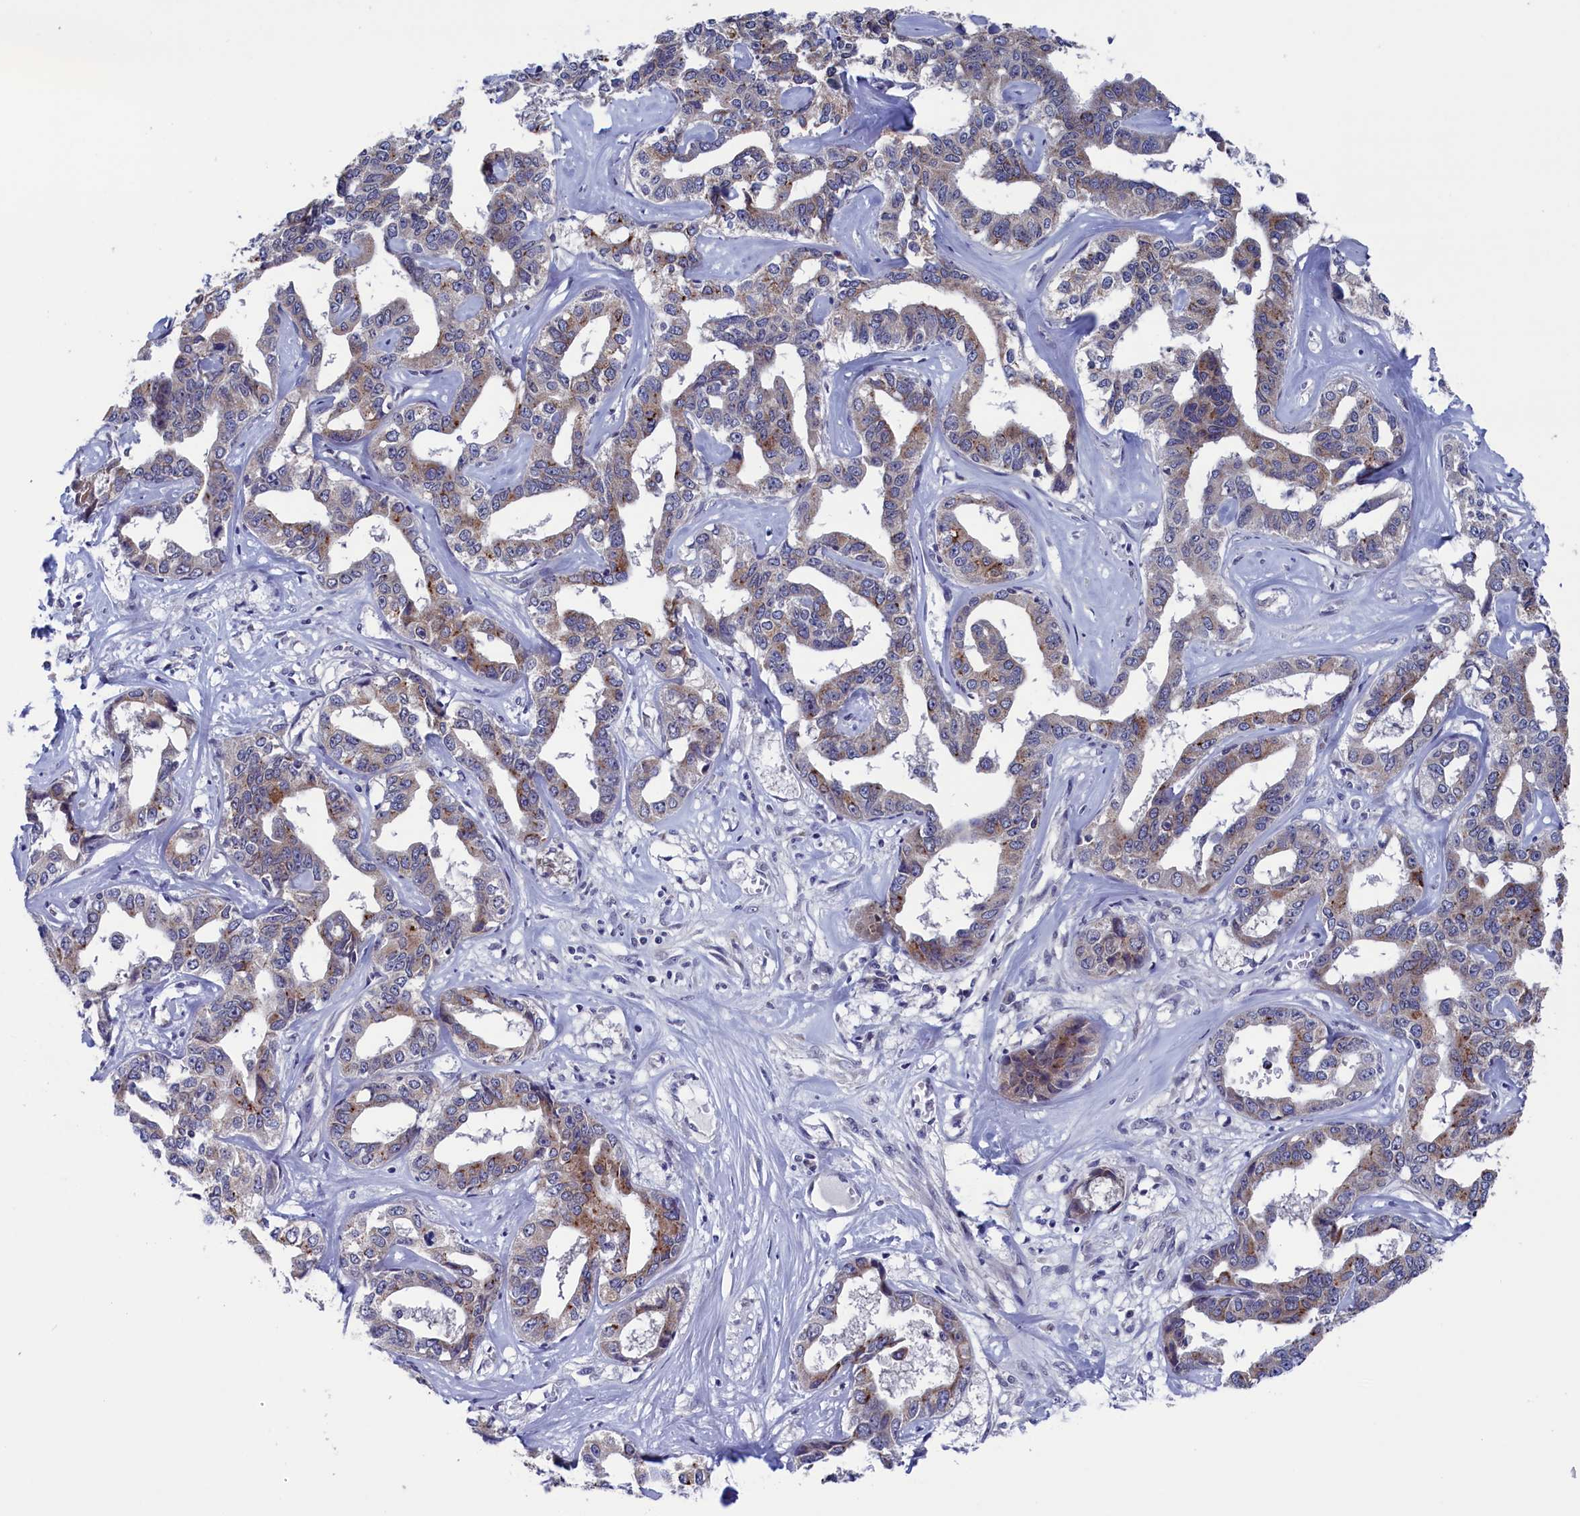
{"staining": {"intensity": "moderate", "quantity": "25%-75%", "location": "cytoplasmic/membranous"}, "tissue": "liver cancer", "cell_type": "Tumor cells", "image_type": "cancer", "snomed": [{"axis": "morphology", "description": "Cholangiocarcinoma"}, {"axis": "topography", "description": "Liver"}], "caption": "IHC histopathology image of neoplastic tissue: cholangiocarcinoma (liver) stained using immunohistochemistry shows medium levels of moderate protein expression localized specifically in the cytoplasmic/membranous of tumor cells, appearing as a cytoplasmic/membranous brown color.", "gene": "SPATA13", "patient": {"sex": "male", "age": 59}}